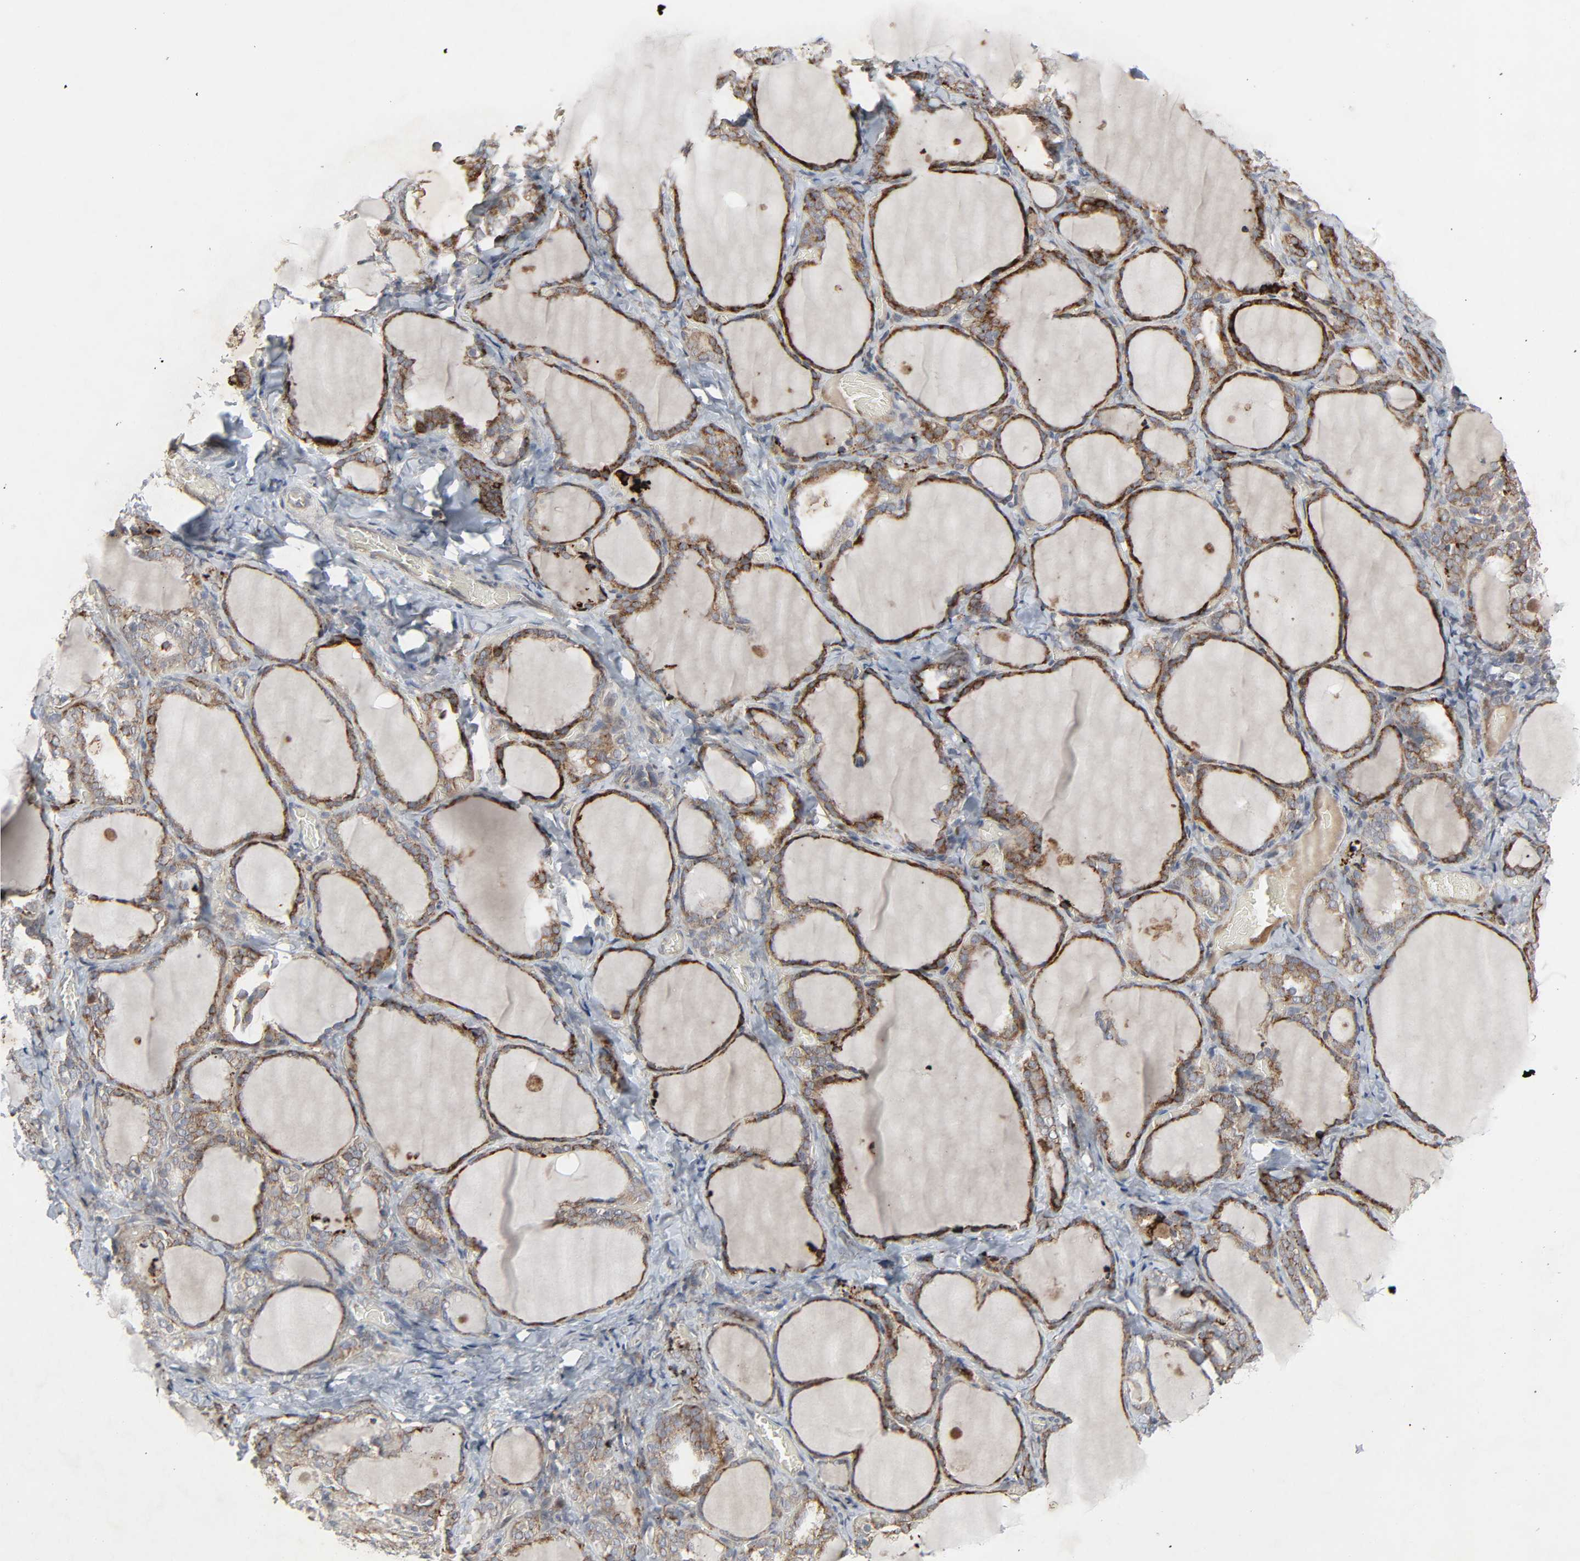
{"staining": {"intensity": "strong", "quantity": ">75%", "location": "cytoplasmic/membranous"}, "tissue": "thyroid gland", "cell_type": "Glandular cells", "image_type": "normal", "snomed": [{"axis": "morphology", "description": "Normal tissue, NOS"}, {"axis": "morphology", "description": "Papillary adenocarcinoma, NOS"}, {"axis": "topography", "description": "Thyroid gland"}], "caption": "Thyroid gland was stained to show a protein in brown. There is high levels of strong cytoplasmic/membranous expression in about >75% of glandular cells. The protein of interest is stained brown, and the nuclei are stained in blue (DAB (3,3'-diaminobenzidine) IHC with brightfield microscopy, high magnification).", "gene": "ADCY4", "patient": {"sex": "female", "age": 30}}